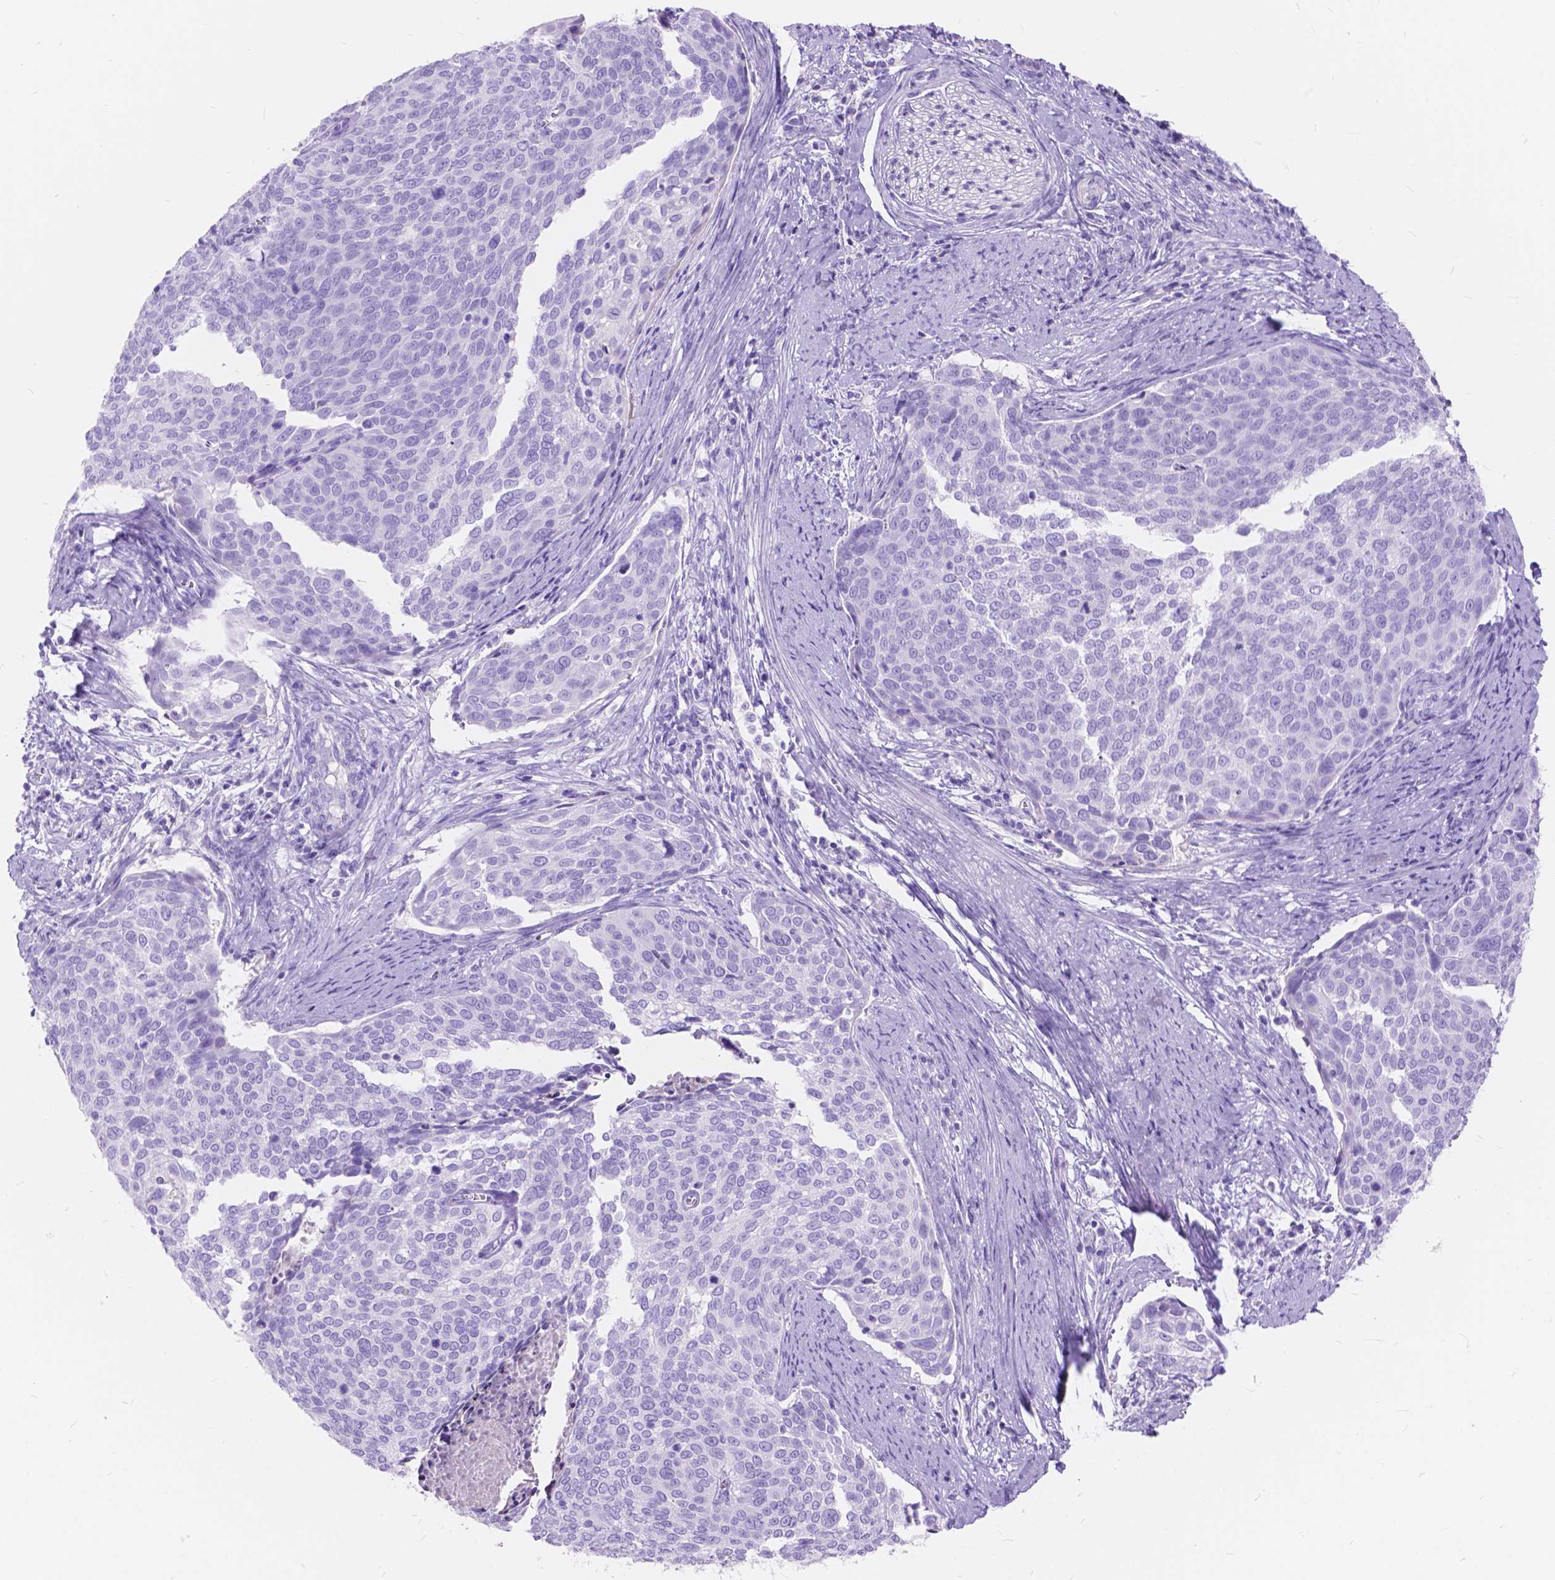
{"staining": {"intensity": "negative", "quantity": "none", "location": "none"}, "tissue": "cervical cancer", "cell_type": "Tumor cells", "image_type": "cancer", "snomed": [{"axis": "morphology", "description": "Squamous cell carcinoma, NOS"}, {"axis": "topography", "description": "Cervix"}], "caption": "DAB immunohistochemical staining of cervical cancer demonstrates no significant expression in tumor cells. (Brightfield microscopy of DAB (3,3'-diaminobenzidine) immunohistochemistry (IHC) at high magnification).", "gene": "FOXL2", "patient": {"sex": "female", "age": 39}}